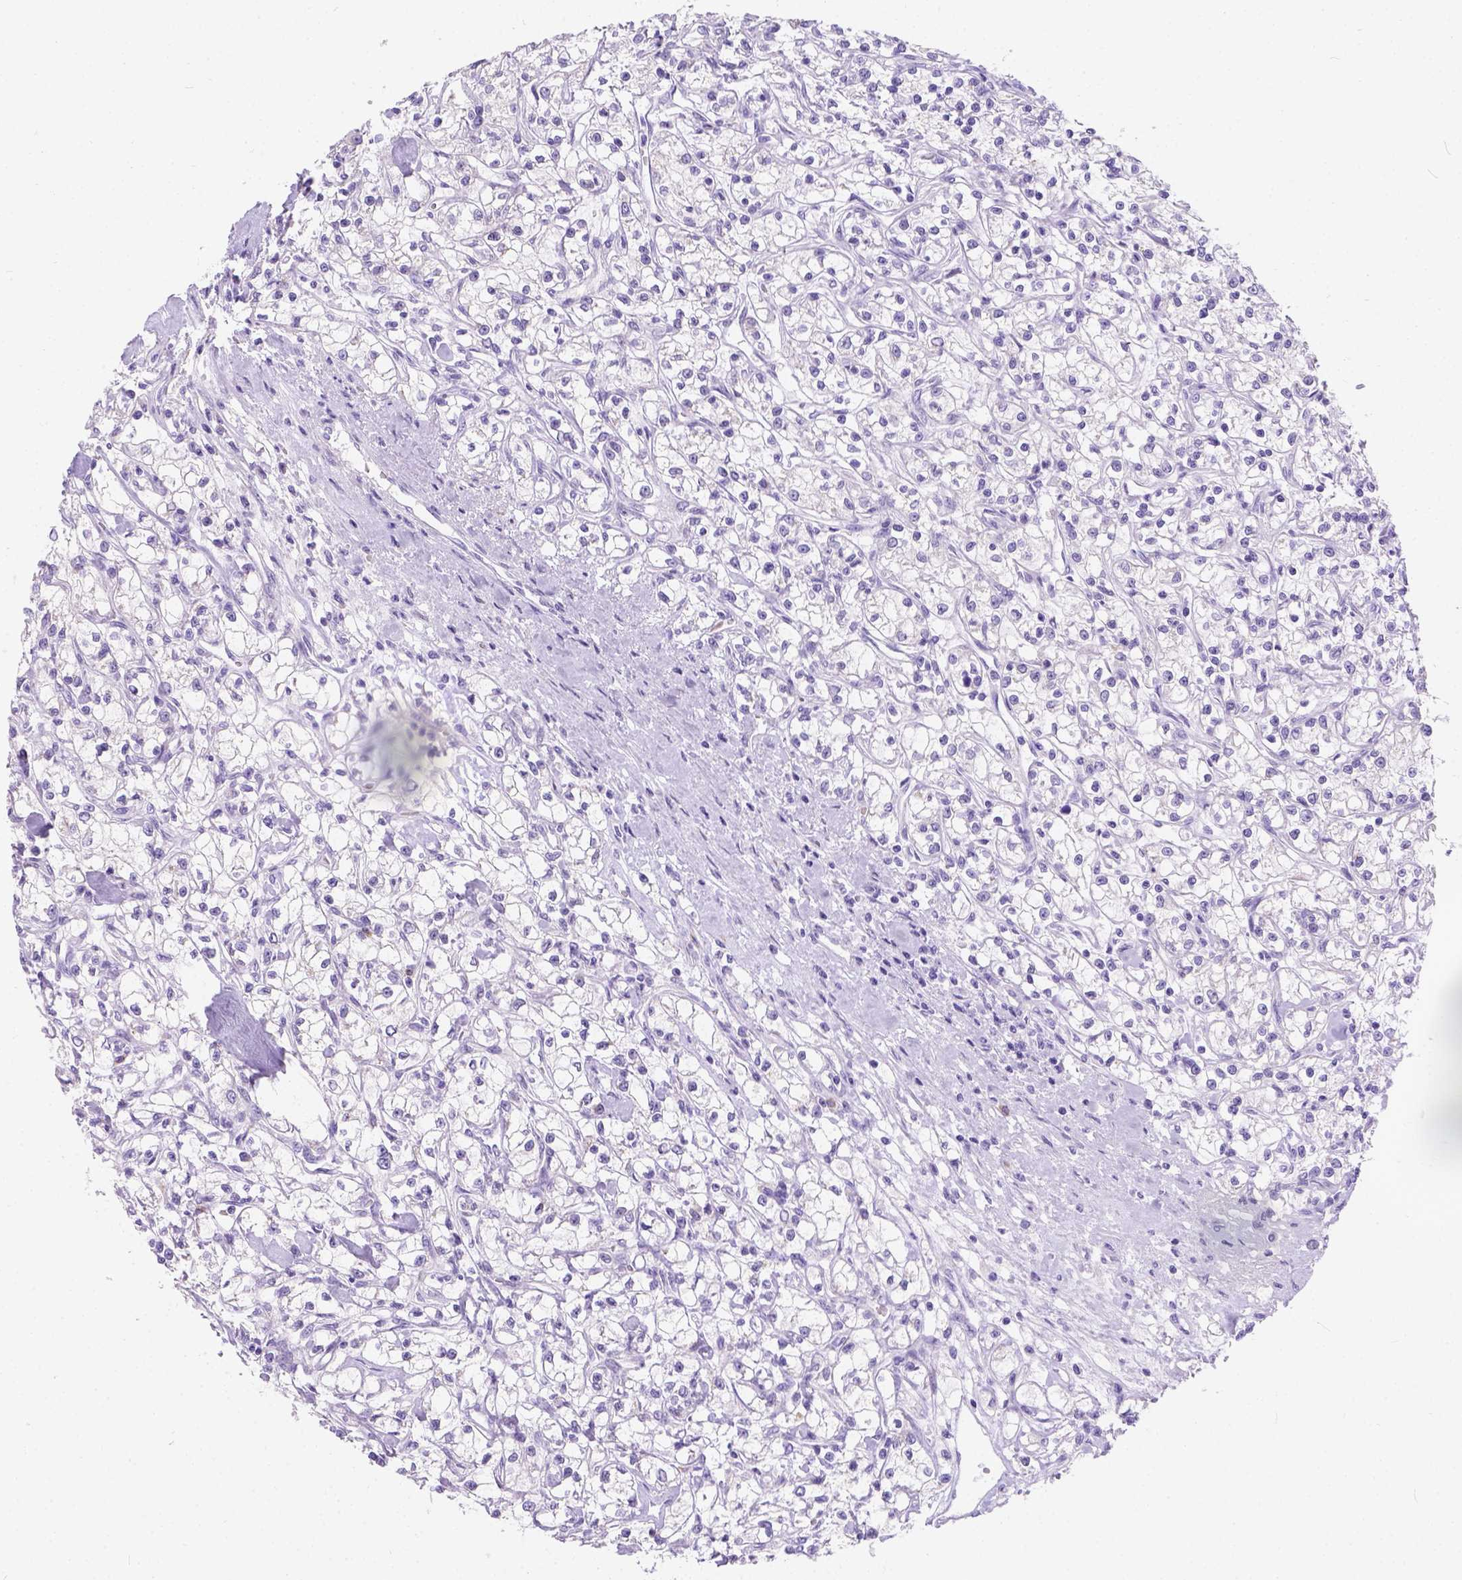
{"staining": {"intensity": "negative", "quantity": "none", "location": "none"}, "tissue": "renal cancer", "cell_type": "Tumor cells", "image_type": "cancer", "snomed": [{"axis": "morphology", "description": "Adenocarcinoma, NOS"}, {"axis": "topography", "description": "Kidney"}], "caption": "Human adenocarcinoma (renal) stained for a protein using immunohistochemistry (IHC) displays no expression in tumor cells.", "gene": "PHF7", "patient": {"sex": "female", "age": 59}}